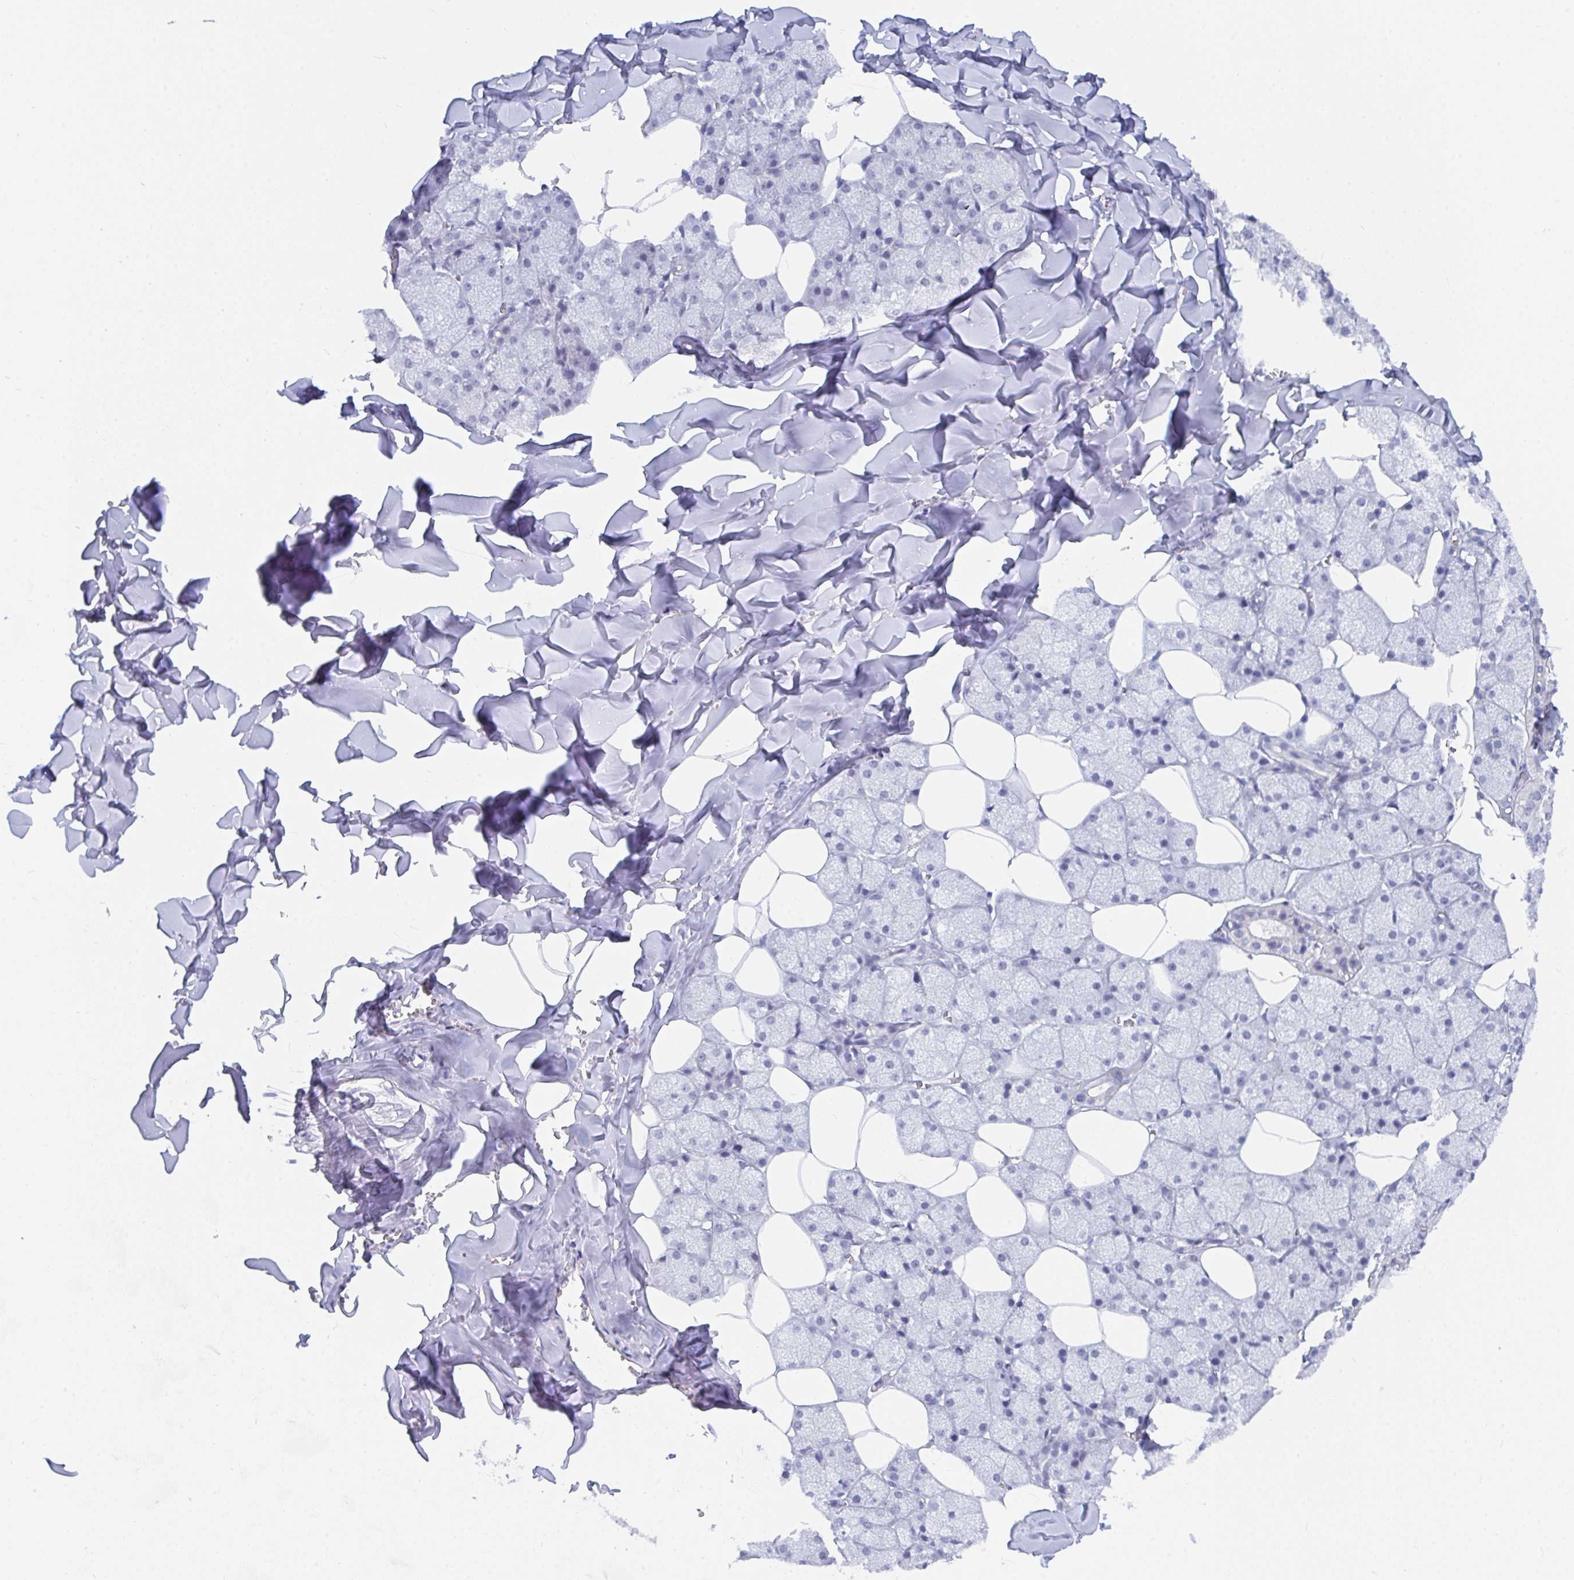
{"staining": {"intensity": "weak", "quantity": "25%-75%", "location": "nuclear"}, "tissue": "salivary gland", "cell_type": "Glandular cells", "image_type": "normal", "snomed": [{"axis": "morphology", "description": "Normal tissue, NOS"}, {"axis": "topography", "description": "Salivary gland"}, {"axis": "topography", "description": "Peripheral nerve tissue"}], "caption": "Unremarkable salivary gland was stained to show a protein in brown. There is low levels of weak nuclear staining in approximately 25%-75% of glandular cells. The staining was performed using DAB, with brown indicating positive protein expression. Nuclei are stained blue with hematoxylin.", "gene": "DAOA", "patient": {"sex": "male", "age": 38}}